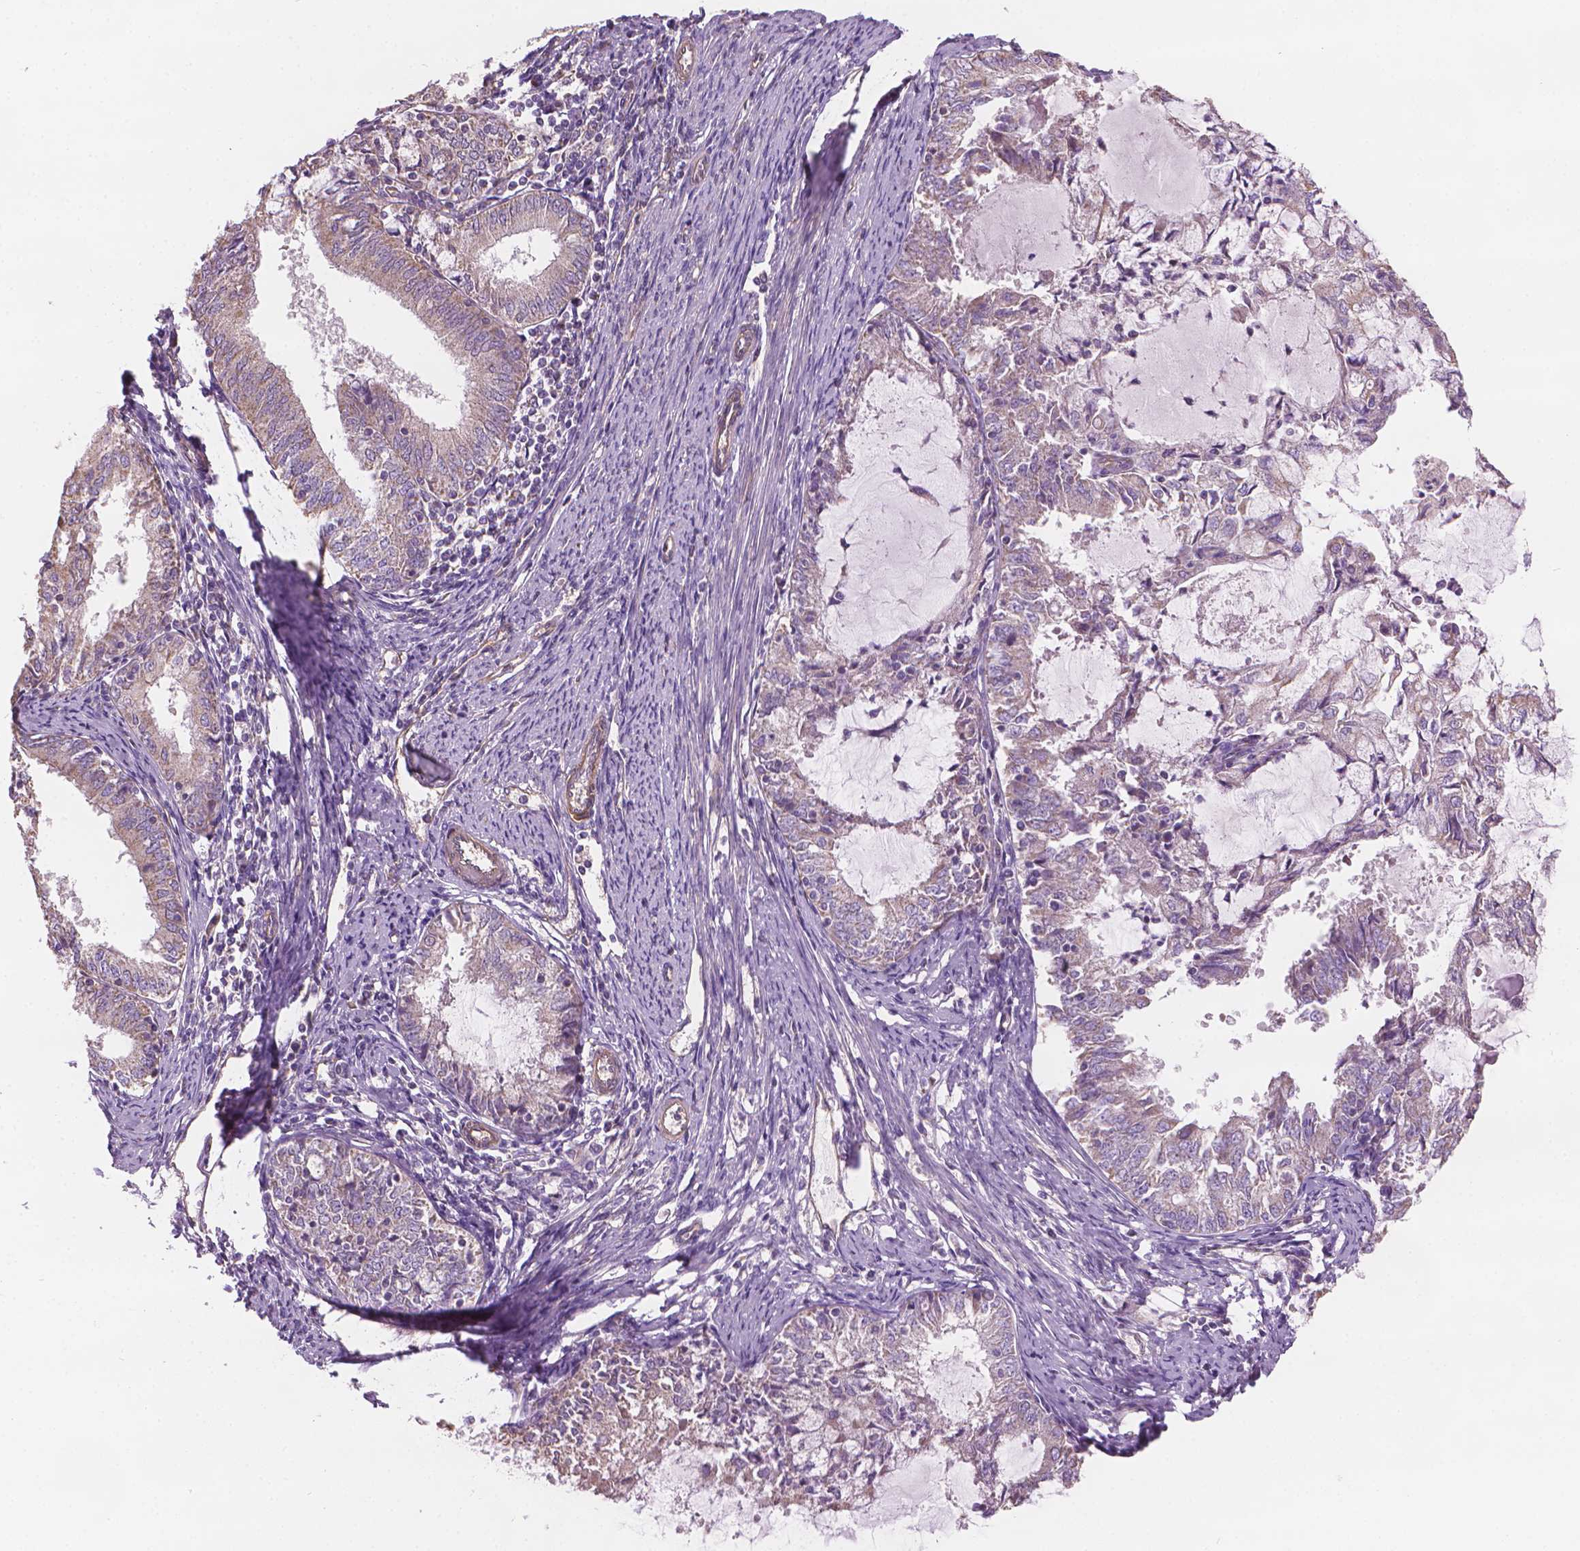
{"staining": {"intensity": "negative", "quantity": "none", "location": "none"}, "tissue": "endometrial cancer", "cell_type": "Tumor cells", "image_type": "cancer", "snomed": [{"axis": "morphology", "description": "Adenocarcinoma, NOS"}, {"axis": "topography", "description": "Endometrium"}], "caption": "Protein analysis of adenocarcinoma (endometrial) reveals no significant expression in tumor cells.", "gene": "TTC29", "patient": {"sex": "female", "age": 57}}